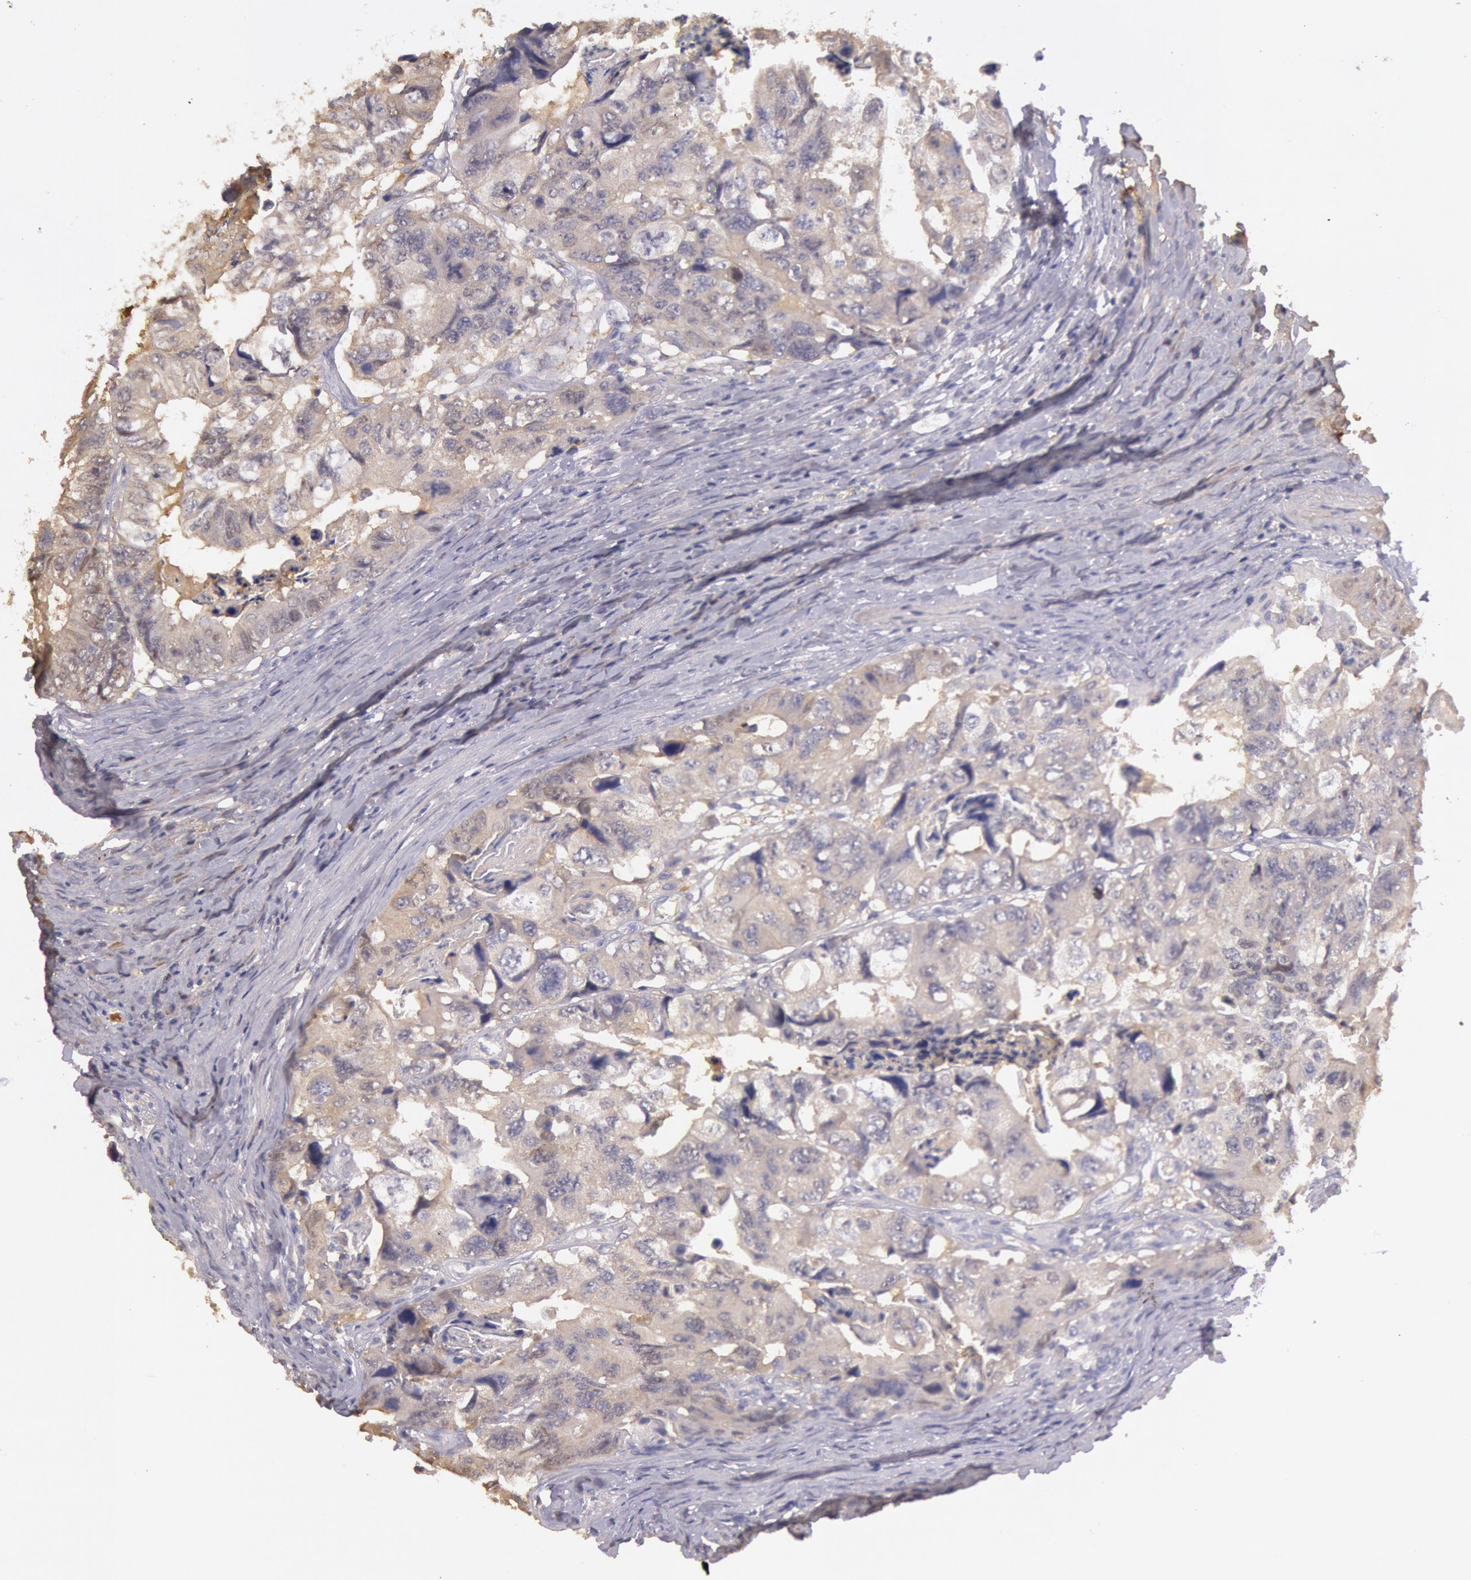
{"staining": {"intensity": "negative", "quantity": "none", "location": "none"}, "tissue": "colorectal cancer", "cell_type": "Tumor cells", "image_type": "cancer", "snomed": [{"axis": "morphology", "description": "Adenocarcinoma, NOS"}, {"axis": "topography", "description": "Rectum"}], "caption": "Colorectal cancer stained for a protein using immunohistochemistry (IHC) demonstrates no staining tumor cells.", "gene": "C1R", "patient": {"sex": "female", "age": 82}}